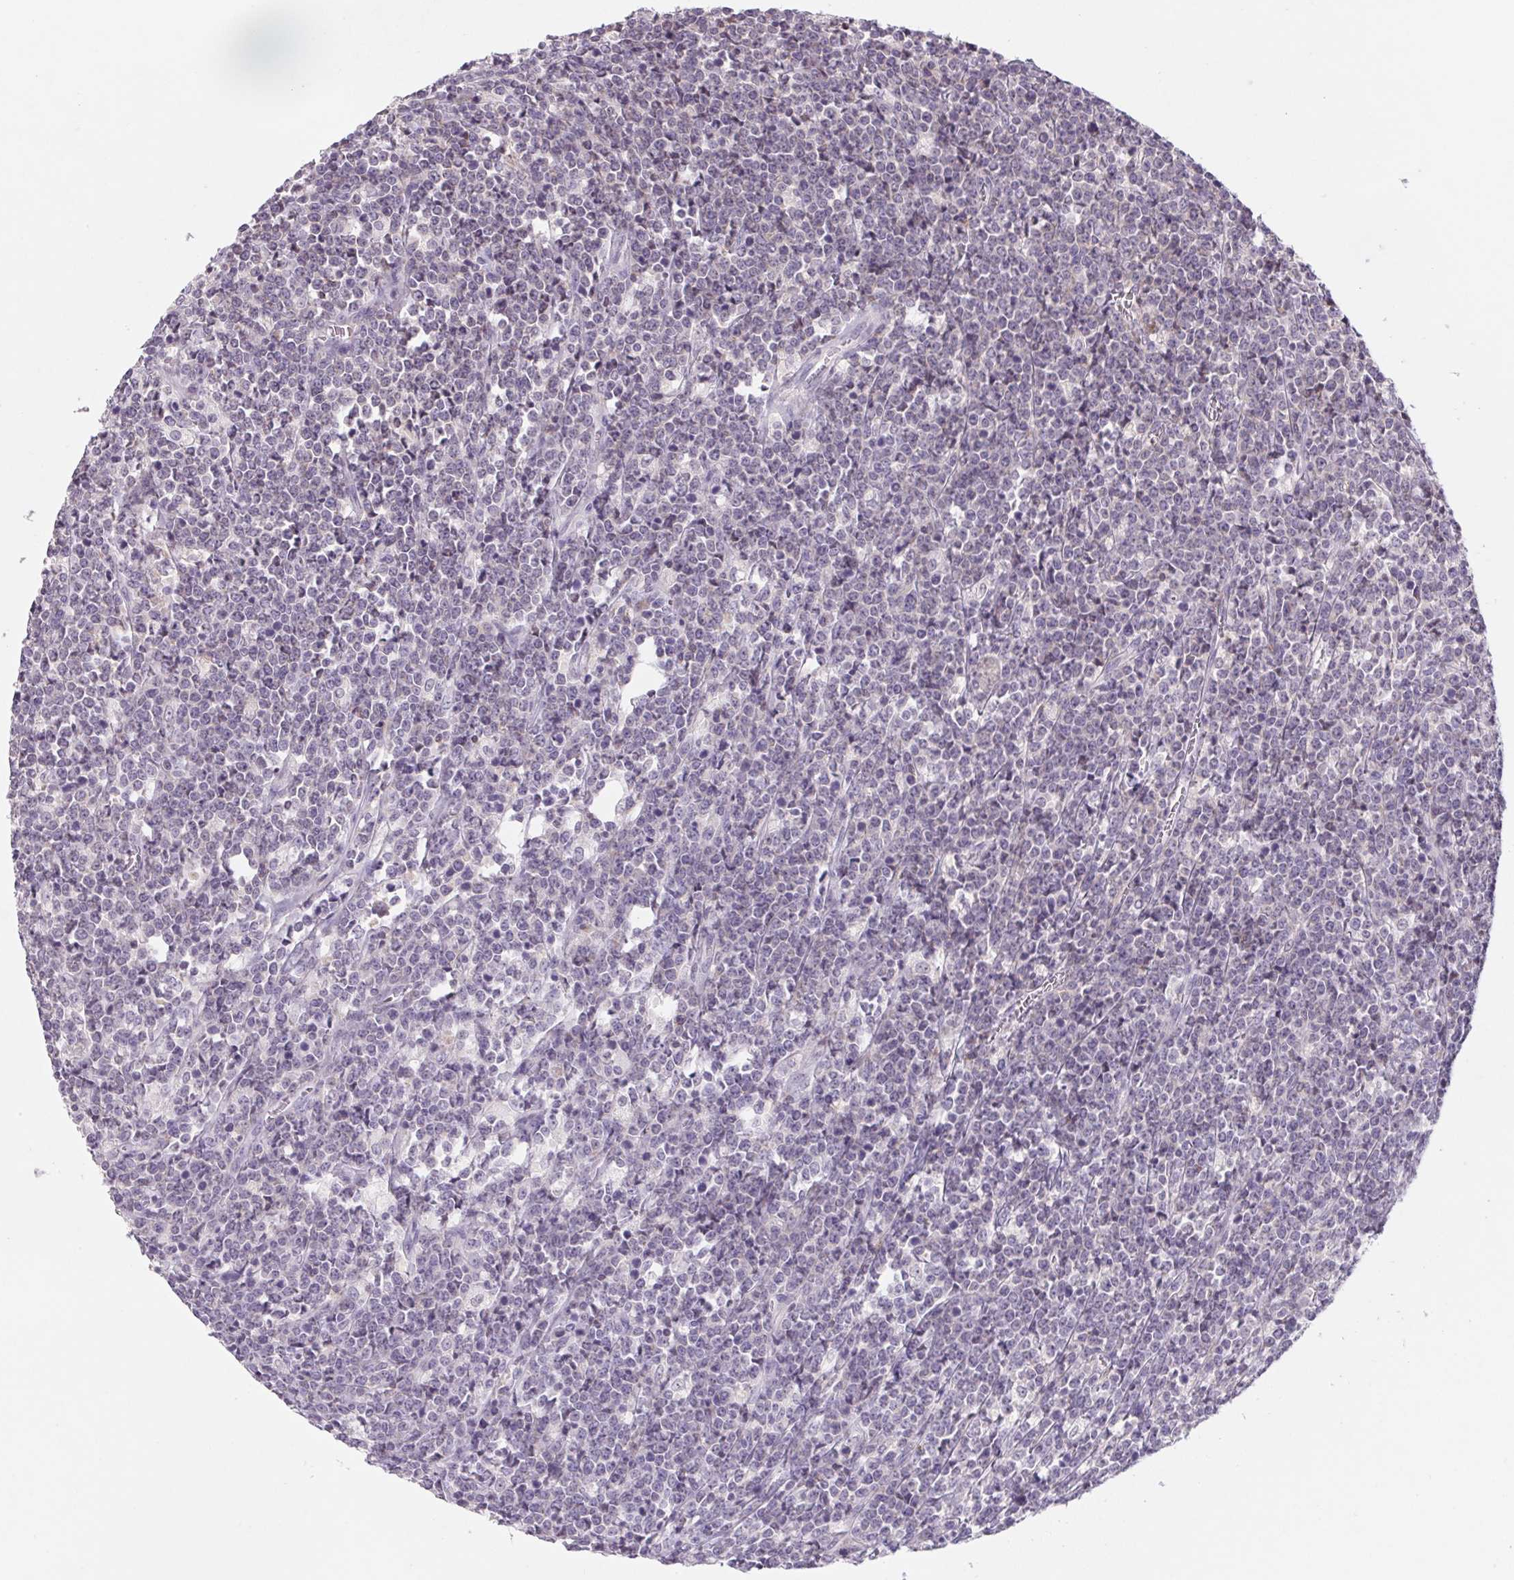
{"staining": {"intensity": "negative", "quantity": "none", "location": "none"}, "tissue": "lymphoma", "cell_type": "Tumor cells", "image_type": "cancer", "snomed": [{"axis": "morphology", "description": "Malignant lymphoma, non-Hodgkin's type, High grade"}, {"axis": "topography", "description": "Small intestine"}], "caption": "This is an IHC histopathology image of human high-grade malignant lymphoma, non-Hodgkin's type. There is no staining in tumor cells.", "gene": "KIF26A", "patient": {"sex": "female", "age": 56}}